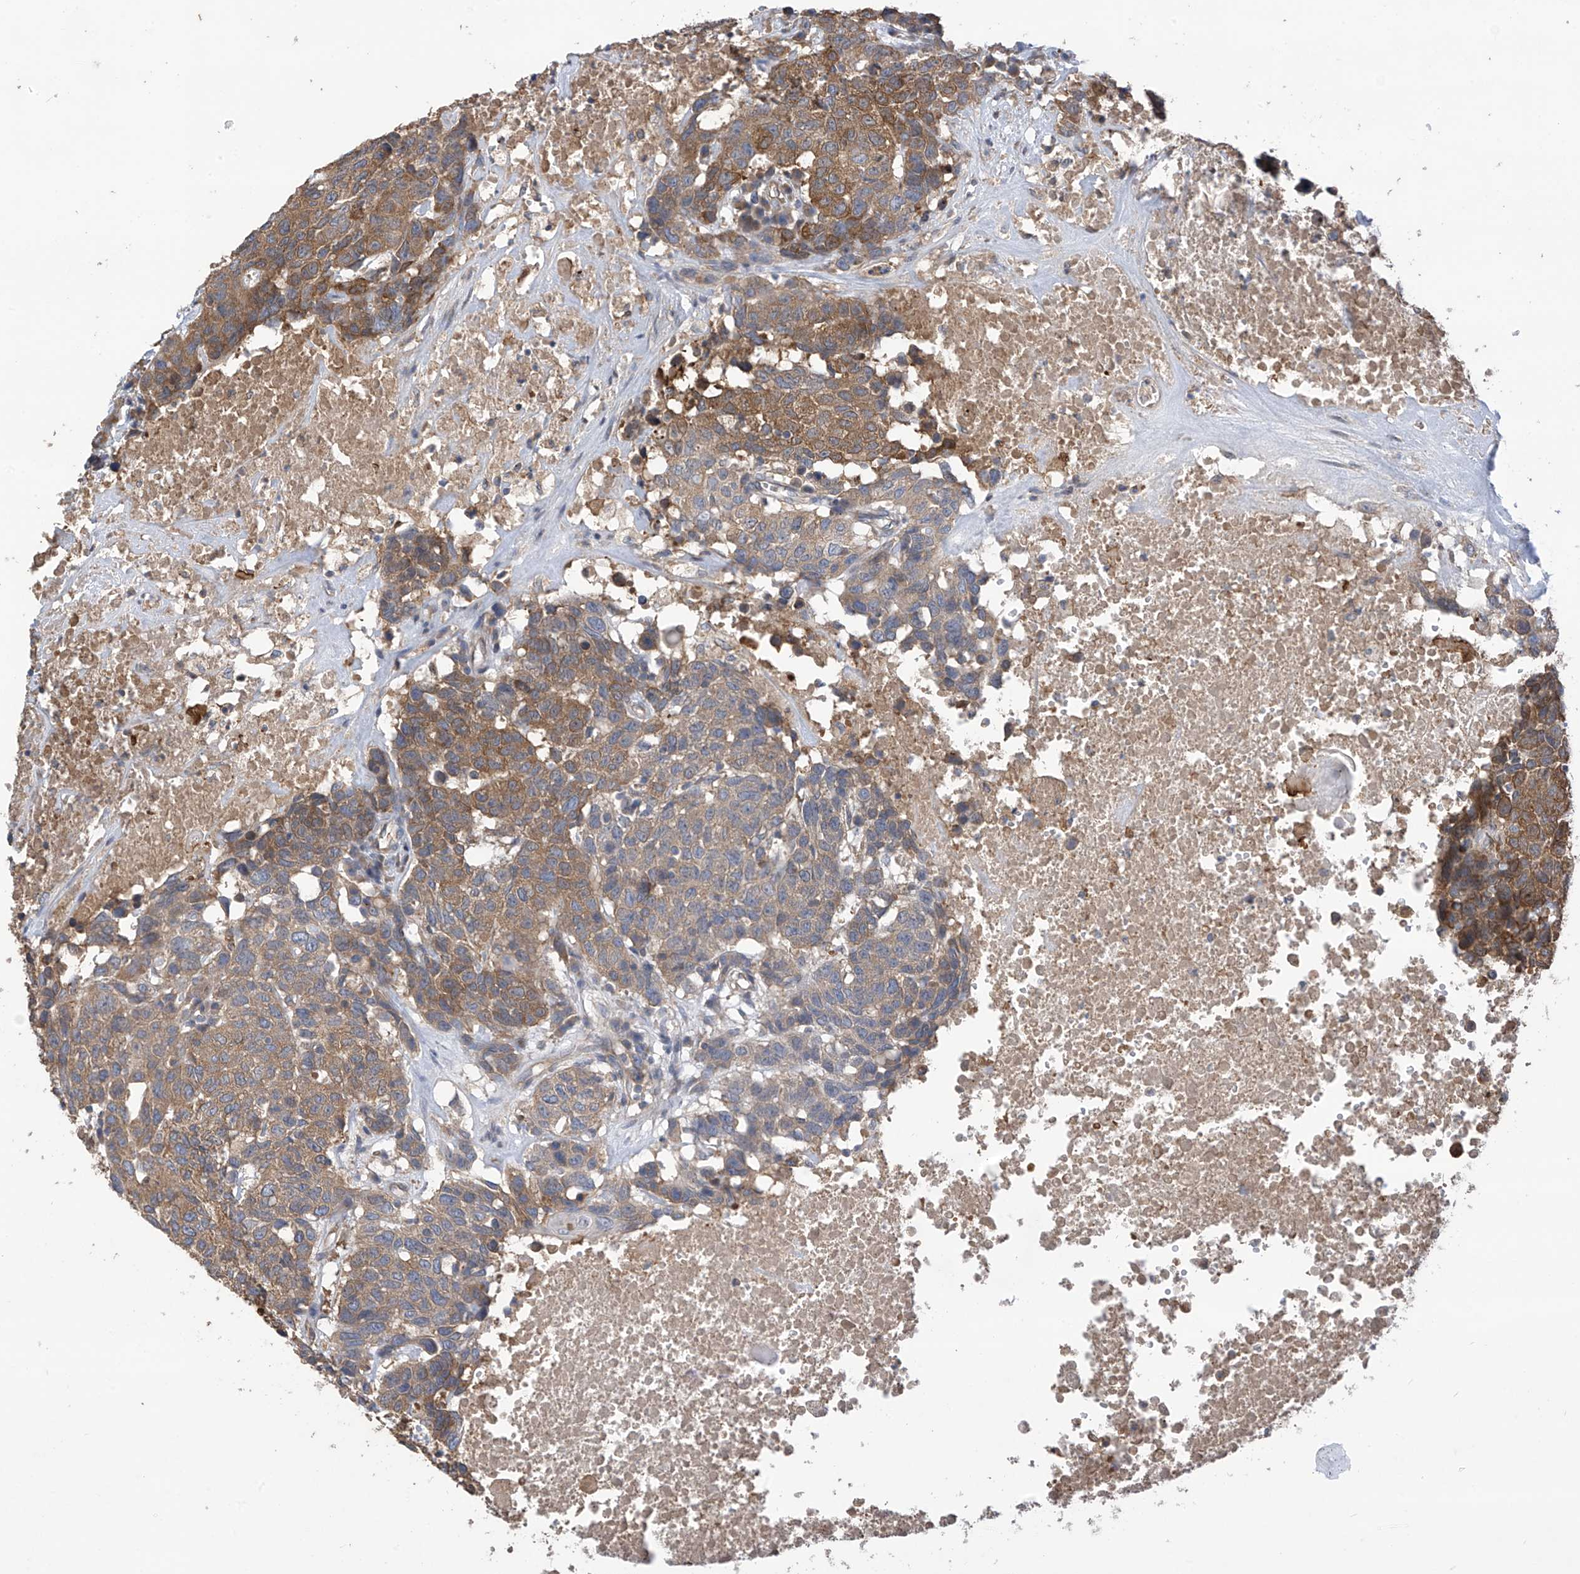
{"staining": {"intensity": "moderate", "quantity": "25%-75%", "location": "cytoplasmic/membranous"}, "tissue": "head and neck cancer", "cell_type": "Tumor cells", "image_type": "cancer", "snomed": [{"axis": "morphology", "description": "Squamous cell carcinoma, NOS"}, {"axis": "topography", "description": "Head-Neck"}], "caption": "Immunohistochemical staining of human head and neck squamous cell carcinoma reveals medium levels of moderate cytoplasmic/membranous expression in approximately 25%-75% of tumor cells. Nuclei are stained in blue.", "gene": "PHACTR4", "patient": {"sex": "male", "age": 66}}